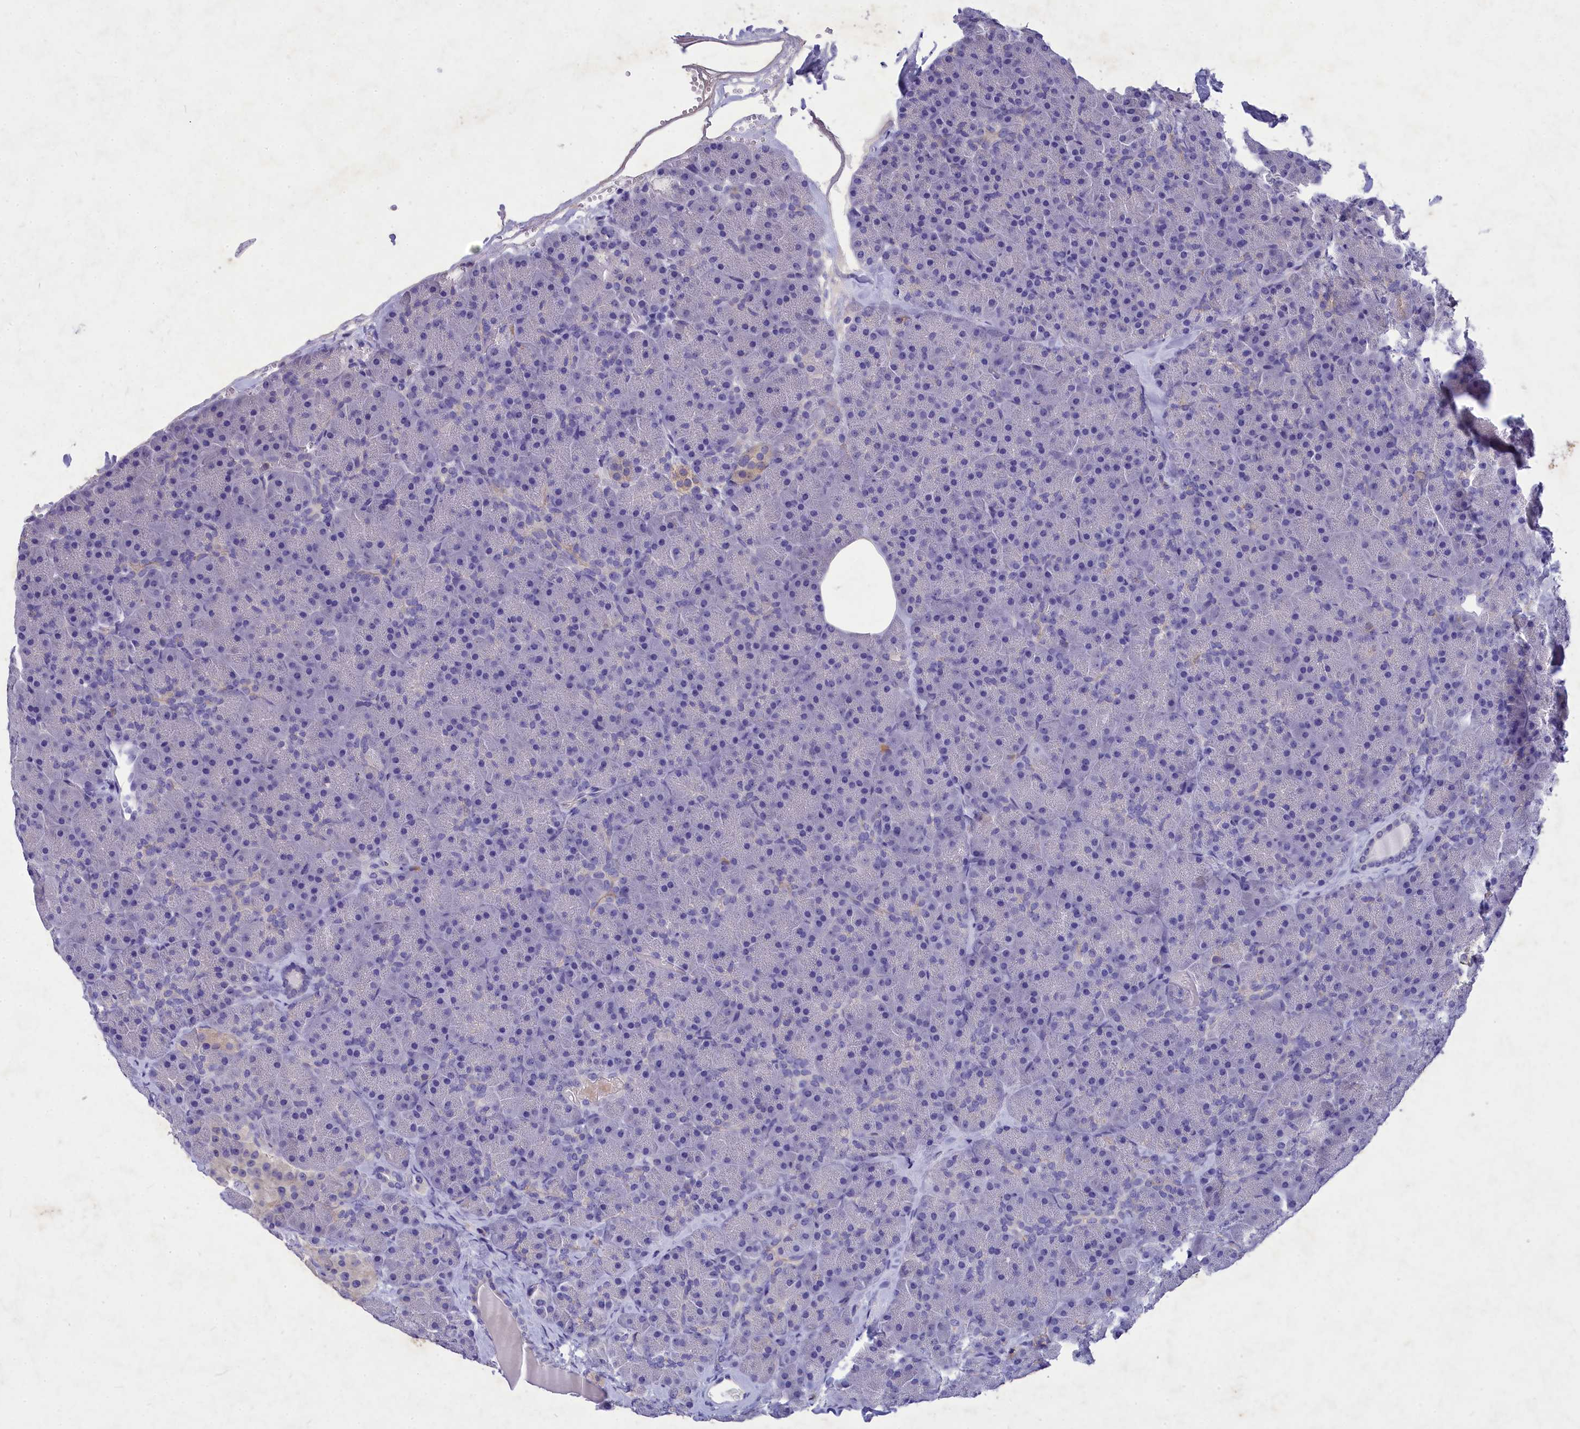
{"staining": {"intensity": "negative", "quantity": "none", "location": "none"}, "tissue": "pancreas", "cell_type": "Exocrine glandular cells", "image_type": "normal", "snomed": [{"axis": "morphology", "description": "Normal tissue, NOS"}, {"axis": "topography", "description": "Pancreas"}], "caption": "DAB (3,3'-diaminobenzidine) immunohistochemical staining of benign human pancreas displays no significant expression in exocrine glandular cells. (Stains: DAB immunohistochemistry with hematoxylin counter stain, Microscopy: brightfield microscopy at high magnification).", "gene": "DEFB119", "patient": {"sex": "male", "age": 36}}